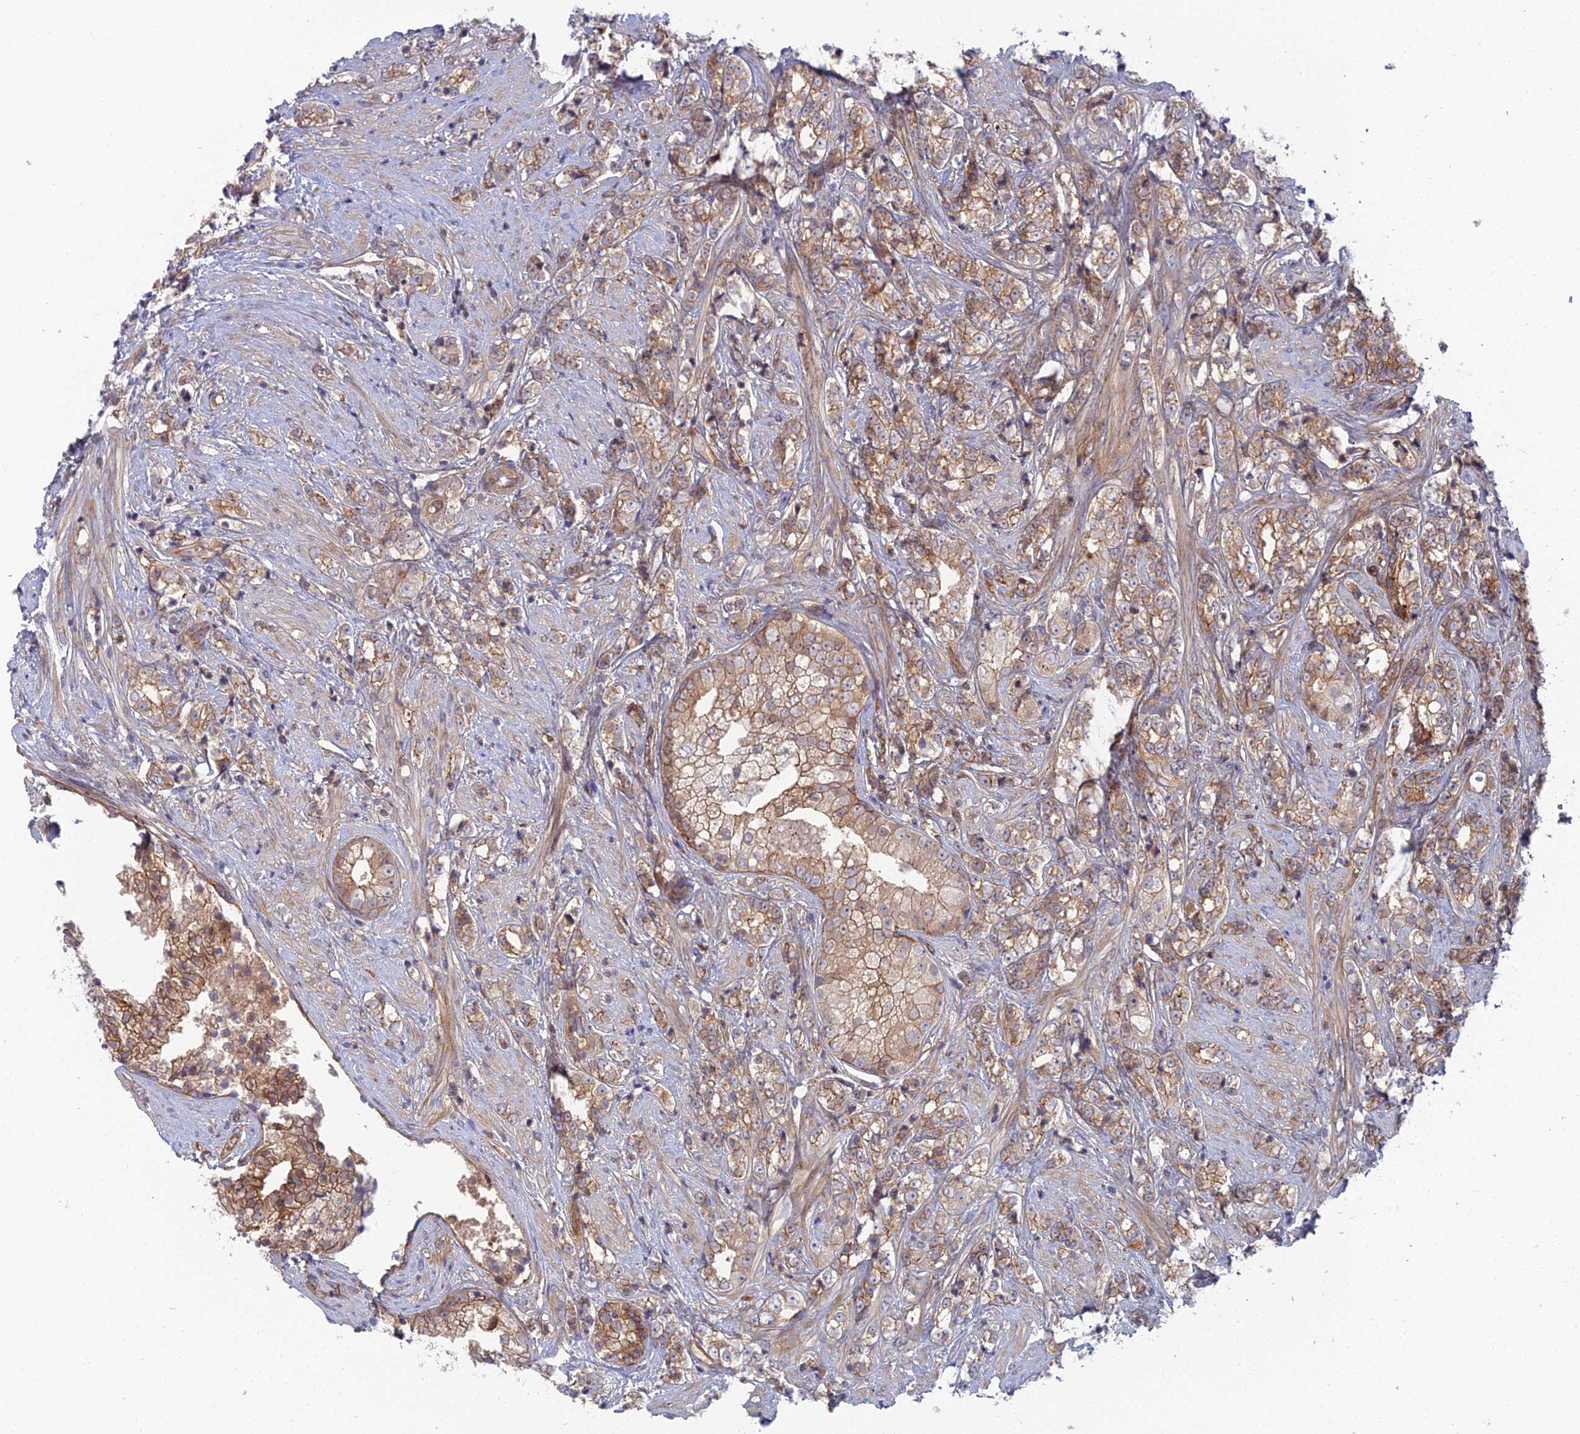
{"staining": {"intensity": "weak", "quantity": ">75%", "location": "cytoplasmic/membranous"}, "tissue": "prostate cancer", "cell_type": "Tumor cells", "image_type": "cancer", "snomed": [{"axis": "morphology", "description": "Adenocarcinoma, High grade"}, {"axis": "topography", "description": "Prostate"}], "caption": "Adenocarcinoma (high-grade) (prostate) tissue exhibits weak cytoplasmic/membranous positivity in approximately >75% of tumor cells, visualized by immunohistochemistry. (Brightfield microscopy of DAB IHC at high magnification).", "gene": "ABHD1", "patient": {"sex": "male", "age": 69}}